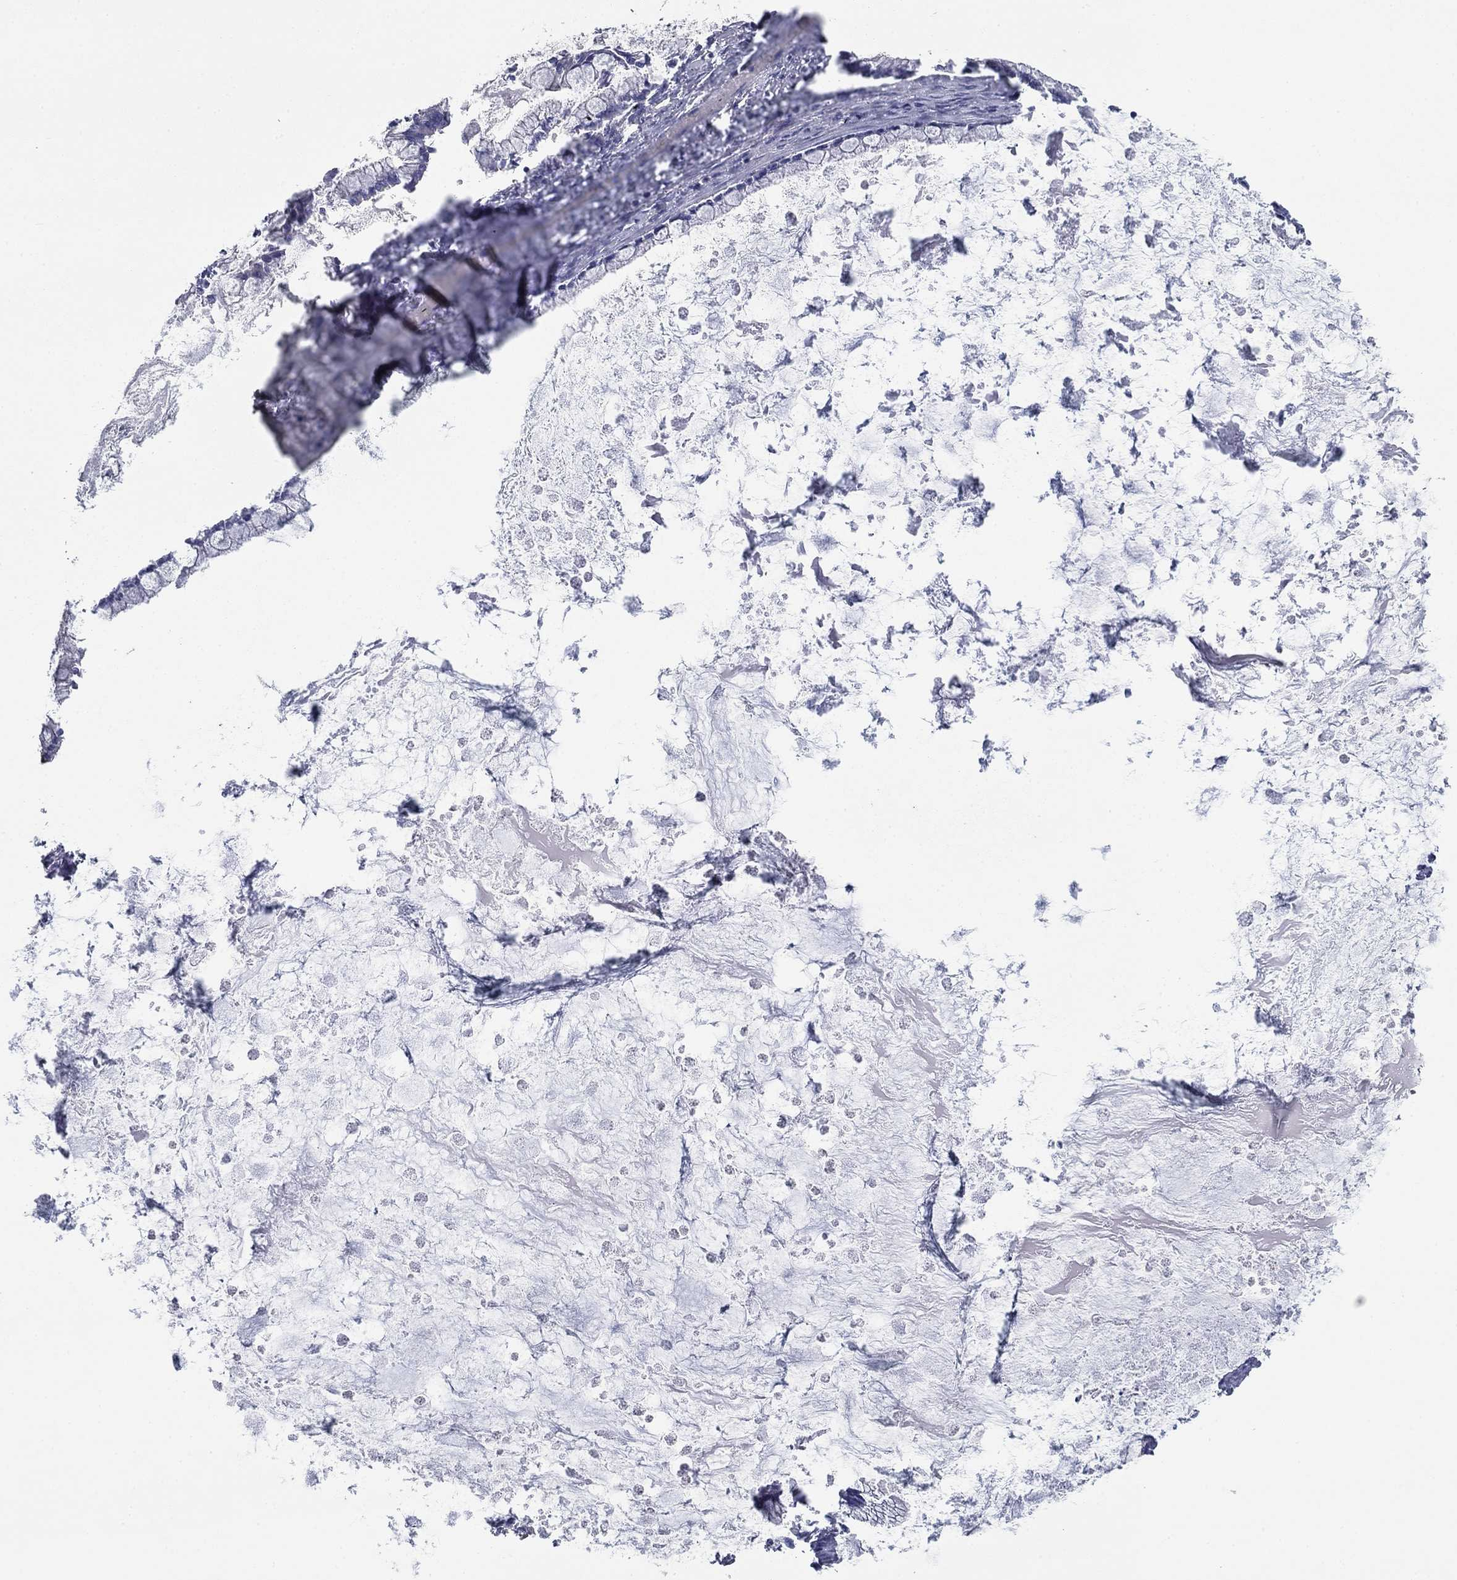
{"staining": {"intensity": "negative", "quantity": "none", "location": "none"}, "tissue": "ovarian cancer", "cell_type": "Tumor cells", "image_type": "cancer", "snomed": [{"axis": "morphology", "description": "Cystadenocarcinoma, mucinous, NOS"}, {"axis": "topography", "description": "Ovary"}], "caption": "DAB immunohistochemical staining of human ovarian cancer shows no significant positivity in tumor cells.", "gene": "GRK7", "patient": {"sex": "female", "age": 67}}